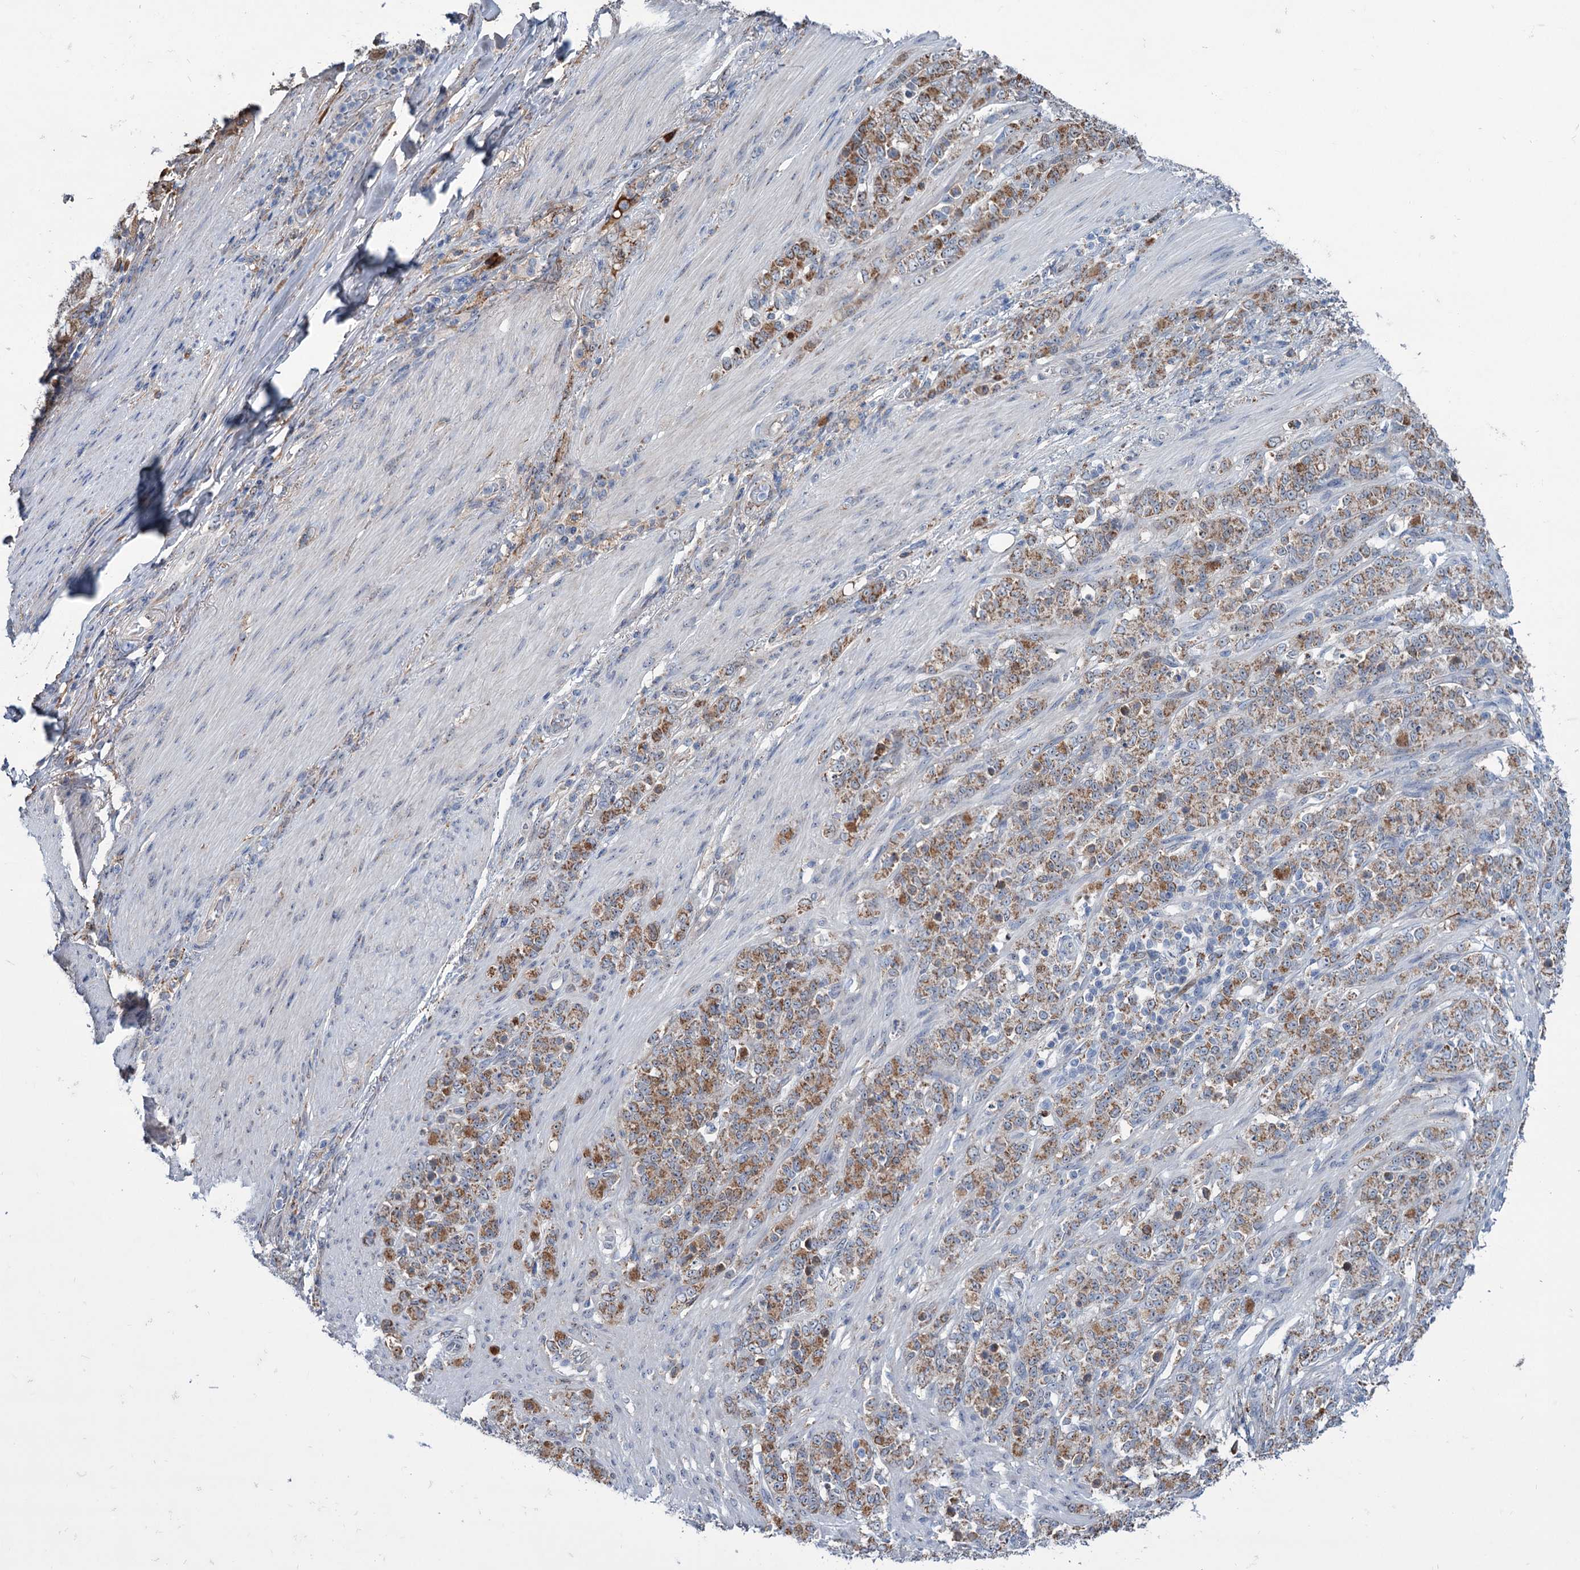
{"staining": {"intensity": "moderate", "quantity": ">75%", "location": "cytoplasmic/membranous"}, "tissue": "stomach cancer", "cell_type": "Tumor cells", "image_type": "cancer", "snomed": [{"axis": "morphology", "description": "Adenocarcinoma, NOS"}, {"axis": "topography", "description": "Stomach"}], "caption": "Protein staining reveals moderate cytoplasmic/membranous staining in about >75% of tumor cells in stomach adenocarcinoma.", "gene": "LPIN1", "patient": {"sex": "female", "age": 79}}